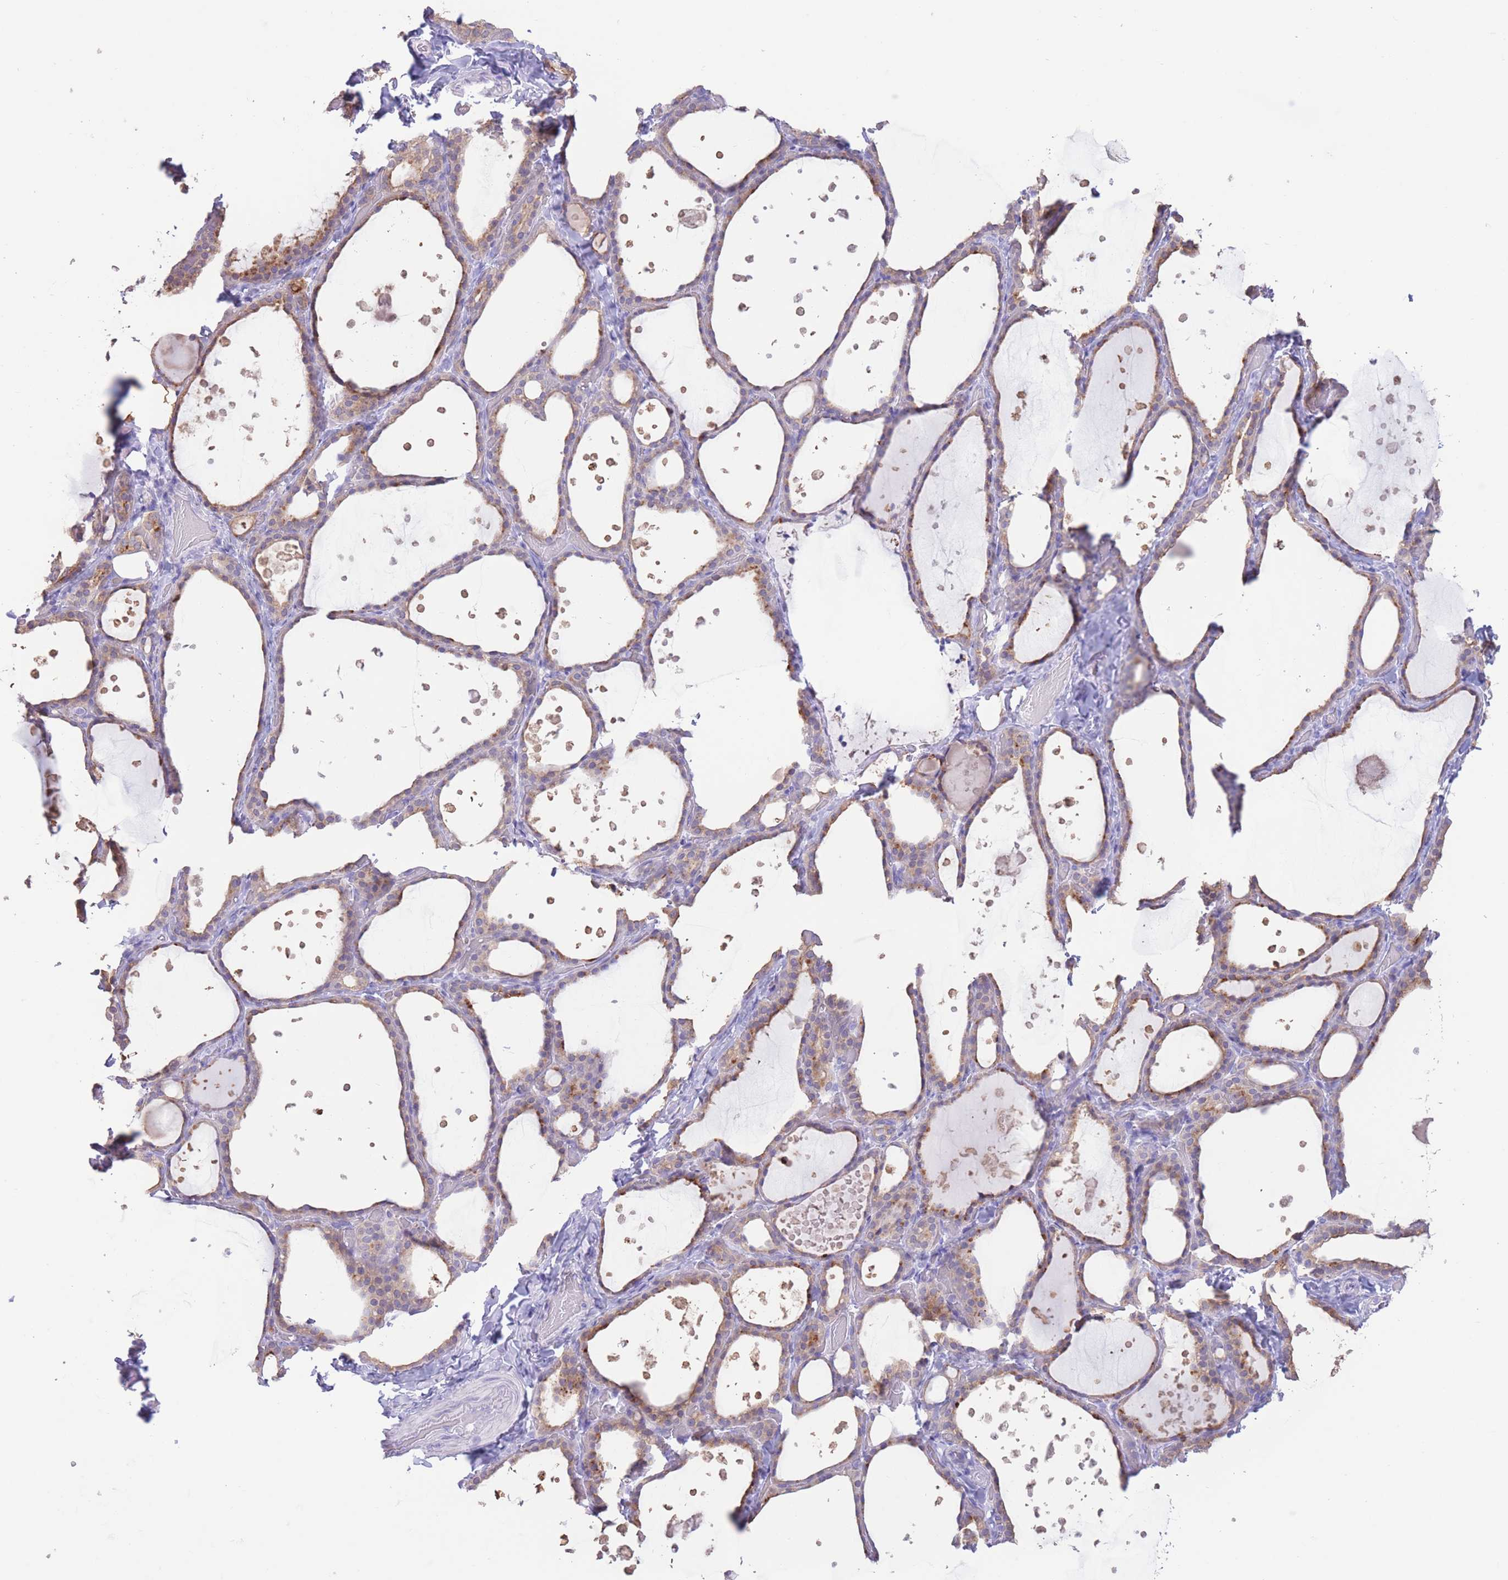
{"staining": {"intensity": "weak", "quantity": "25%-75%", "location": "cytoplasmic/membranous"}, "tissue": "thyroid gland", "cell_type": "Glandular cells", "image_type": "normal", "snomed": [{"axis": "morphology", "description": "Normal tissue, NOS"}, {"axis": "topography", "description": "Thyroid gland"}], "caption": "DAB (3,3'-diaminobenzidine) immunohistochemical staining of unremarkable human thyroid gland displays weak cytoplasmic/membranous protein expression in about 25%-75% of glandular cells.", "gene": "FAH", "patient": {"sex": "female", "age": 44}}